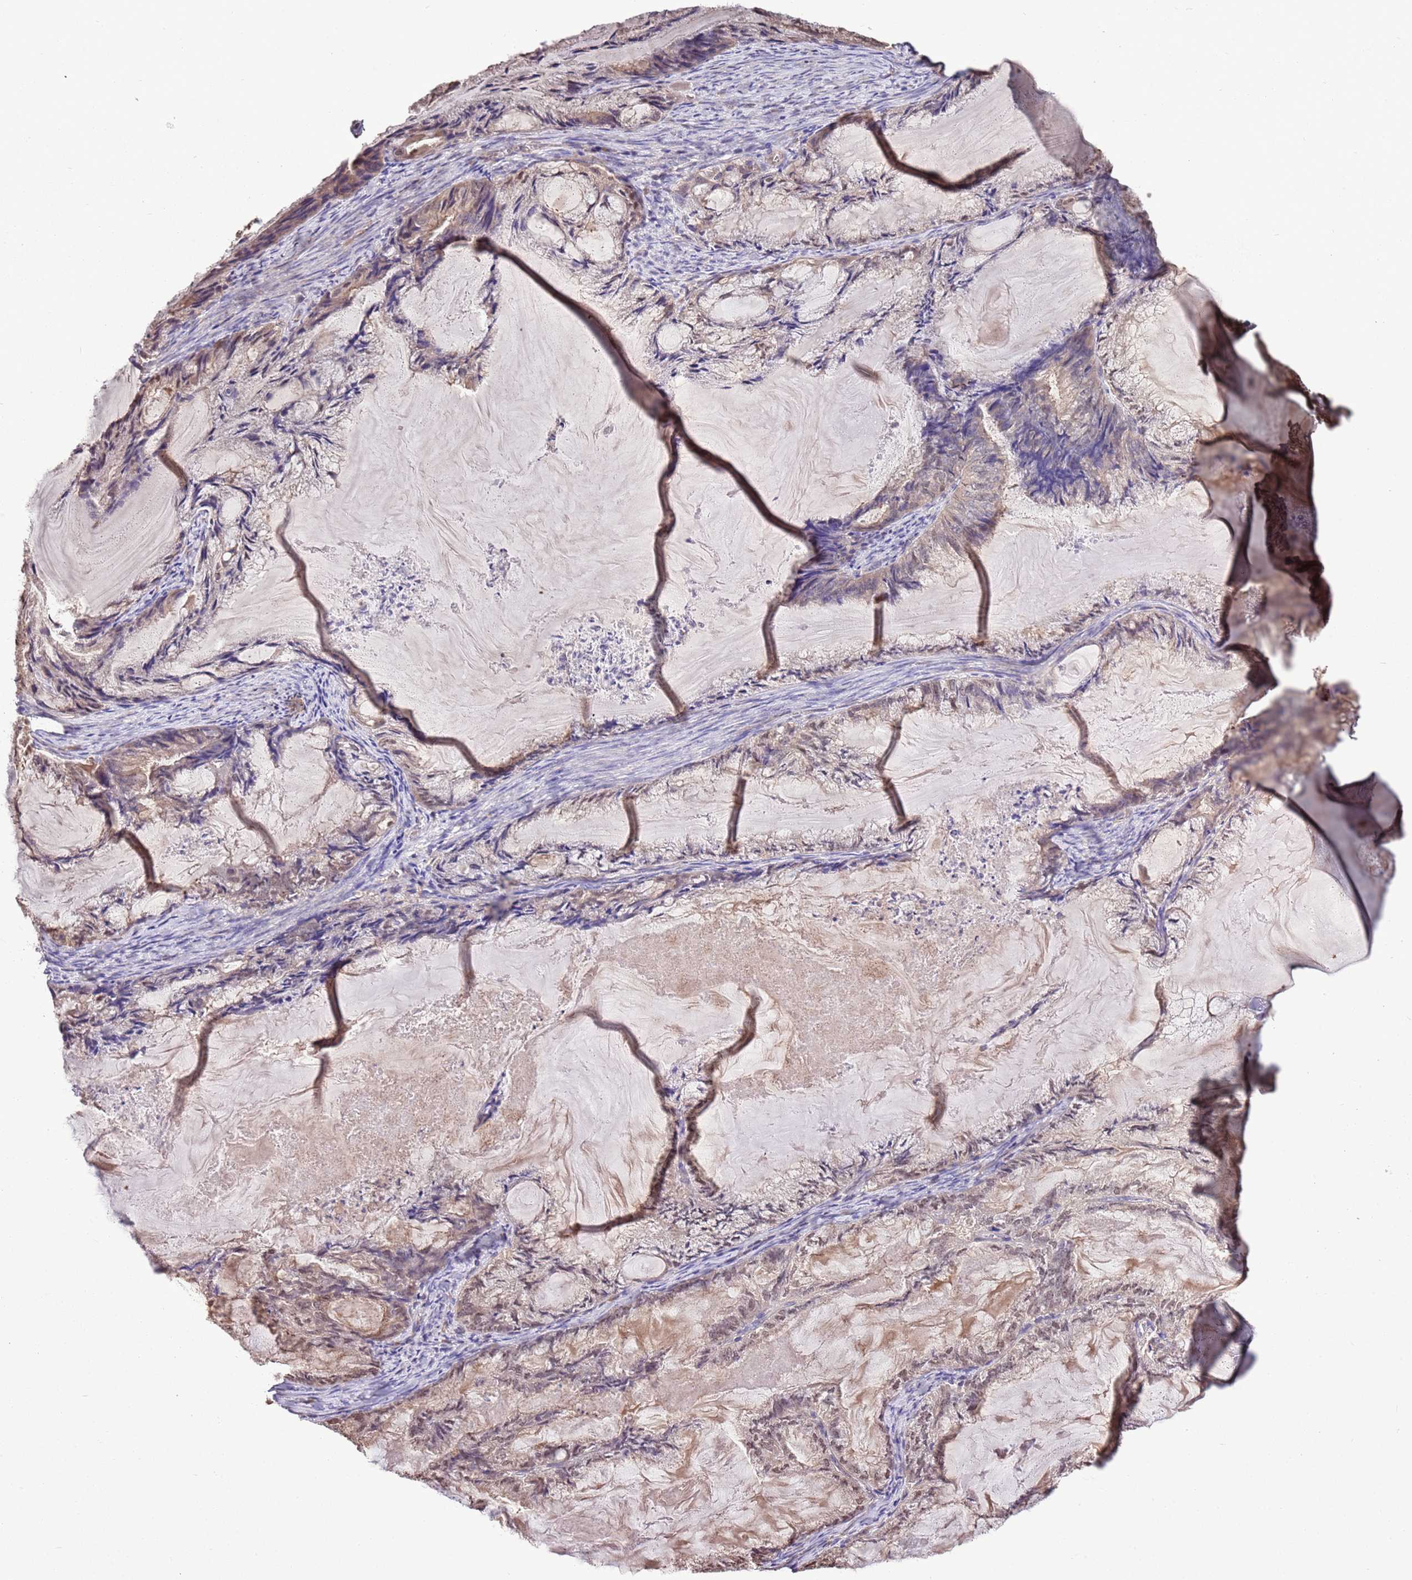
{"staining": {"intensity": "weak", "quantity": "<25%", "location": "cytoplasmic/membranous"}, "tissue": "endometrial cancer", "cell_type": "Tumor cells", "image_type": "cancer", "snomed": [{"axis": "morphology", "description": "Adenocarcinoma, NOS"}, {"axis": "topography", "description": "Endometrium"}], "caption": "This is an IHC photomicrograph of endometrial adenocarcinoma. There is no positivity in tumor cells.", "gene": "BBS5", "patient": {"sex": "female", "age": 86}}